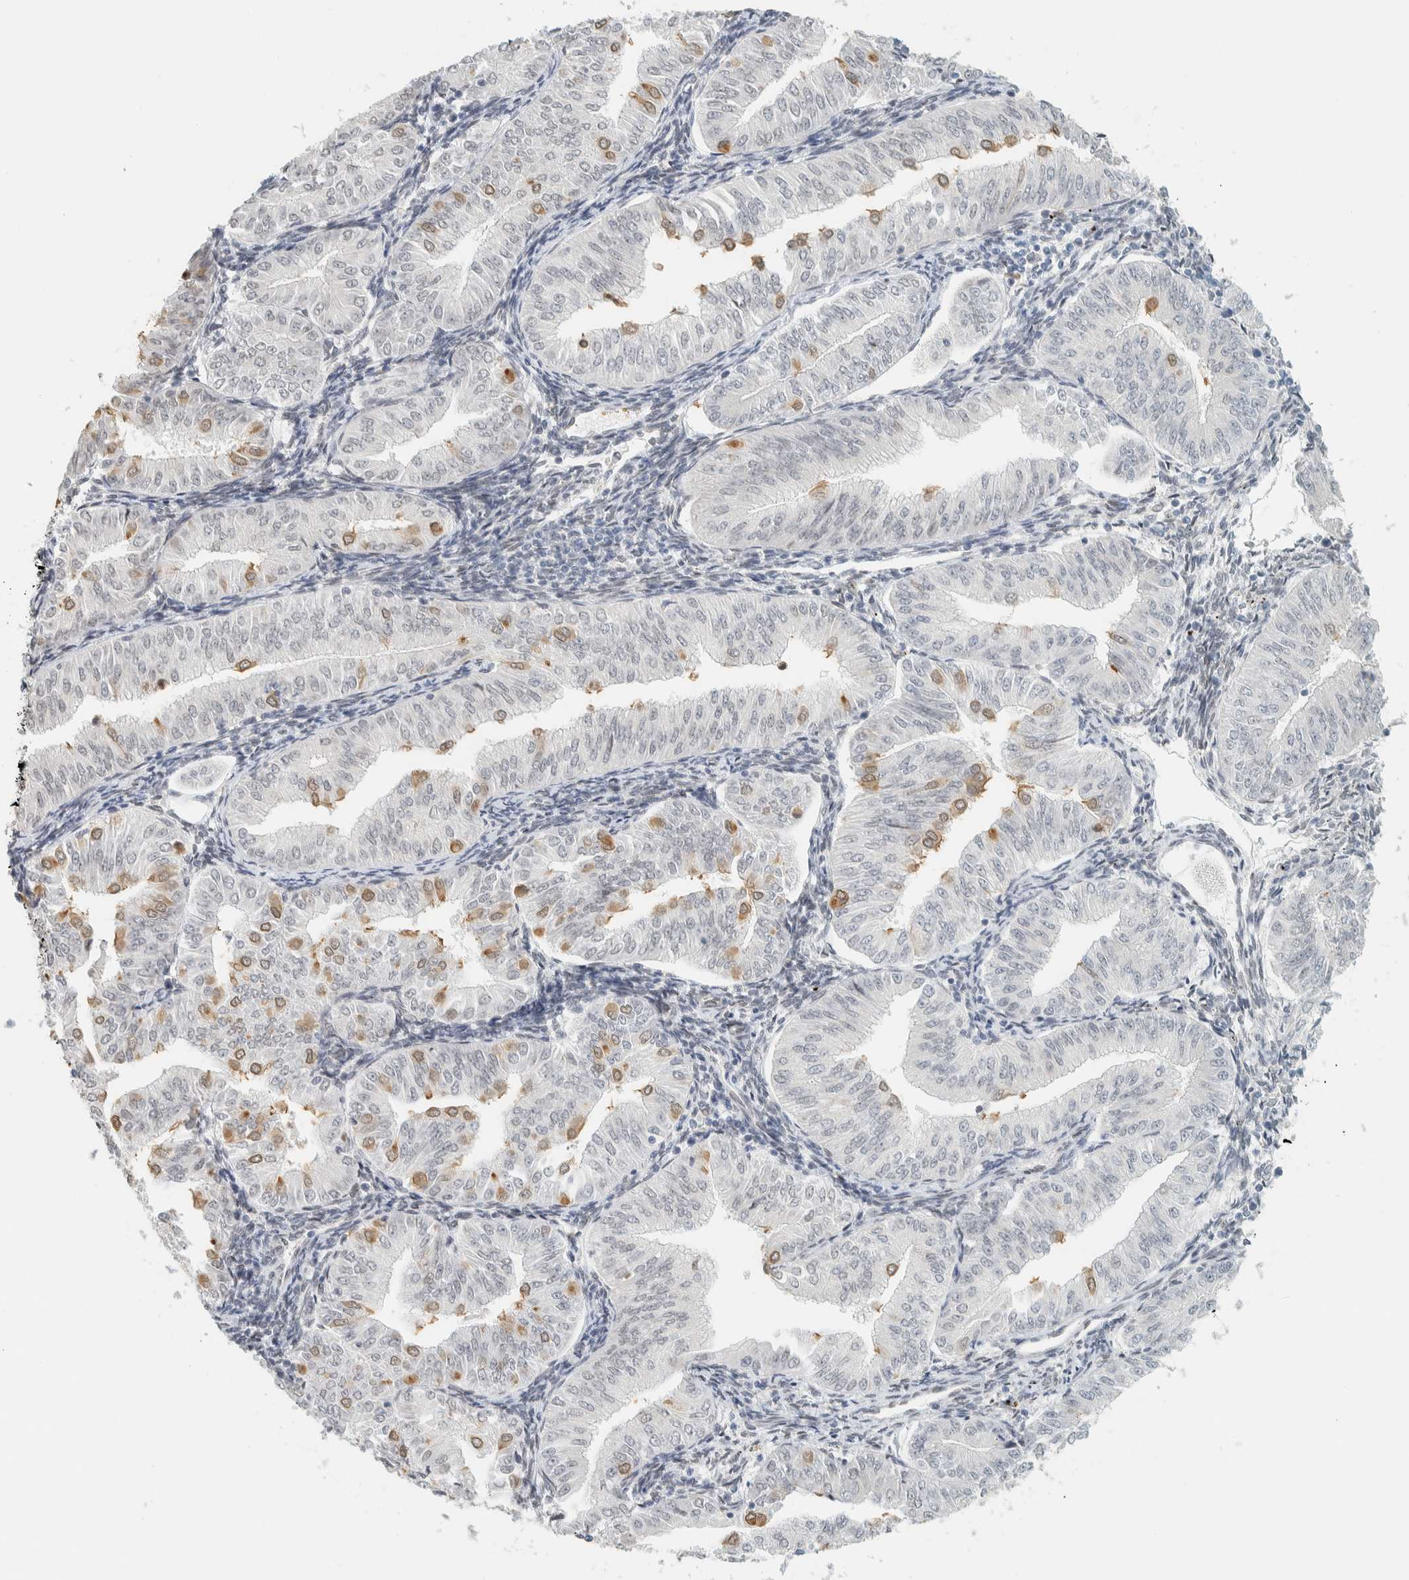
{"staining": {"intensity": "weak", "quantity": "<25%", "location": "cytoplasmic/membranous"}, "tissue": "endometrial cancer", "cell_type": "Tumor cells", "image_type": "cancer", "snomed": [{"axis": "morphology", "description": "Normal tissue, NOS"}, {"axis": "morphology", "description": "Adenocarcinoma, NOS"}, {"axis": "topography", "description": "Endometrium"}], "caption": "Immunohistochemistry (IHC) micrograph of neoplastic tissue: human endometrial cancer stained with DAB exhibits no significant protein staining in tumor cells.", "gene": "C1QTNF12", "patient": {"sex": "female", "age": 53}}